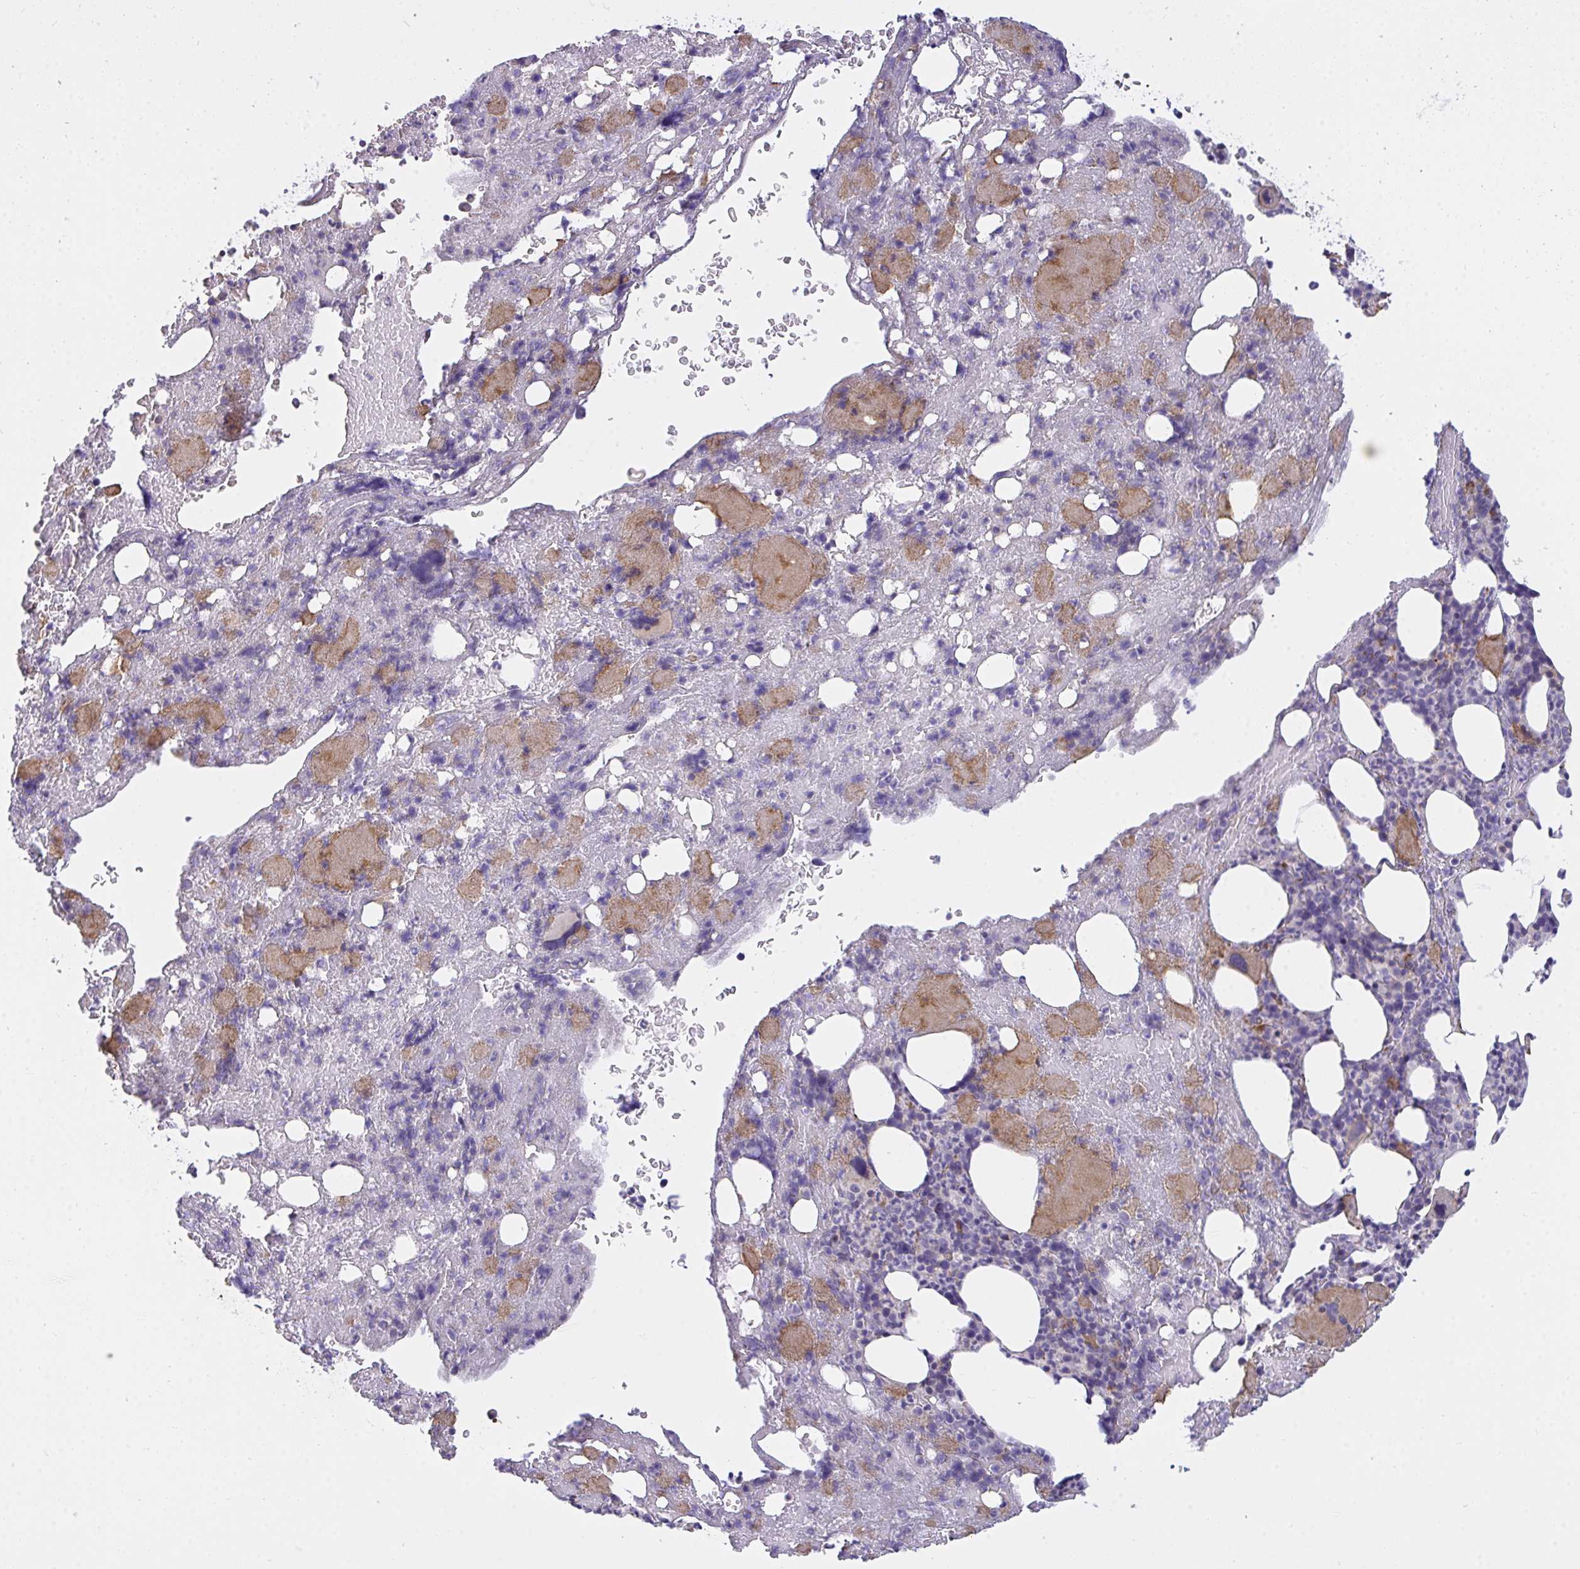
{"staining": {"intensity": "moderate", "quantity": "<25%", "location": "cytoplasmic/membranous"}, "tissue": "bone marrow", "cell_type": "Hematopoietic cells", "image_type": "normal", "snomed": [{"axis": "morphology", "description": "Normal tissue, NOS"}, {"axis": "topography", "description": "Bone marrow"}], "caption": "The immunohistochemical stain shows moderate cytoplasmic/membranous expression in hematopoietic cells of unremarkable bone marrow. (Stains: DAB (3,3'-diaminobenzidine) in brown, nuclei in blue, Microscopy: brightfield microscopy at high magnification).", "gene": "SEMA6B", "patient": {"sex": "female", "age": 59}}